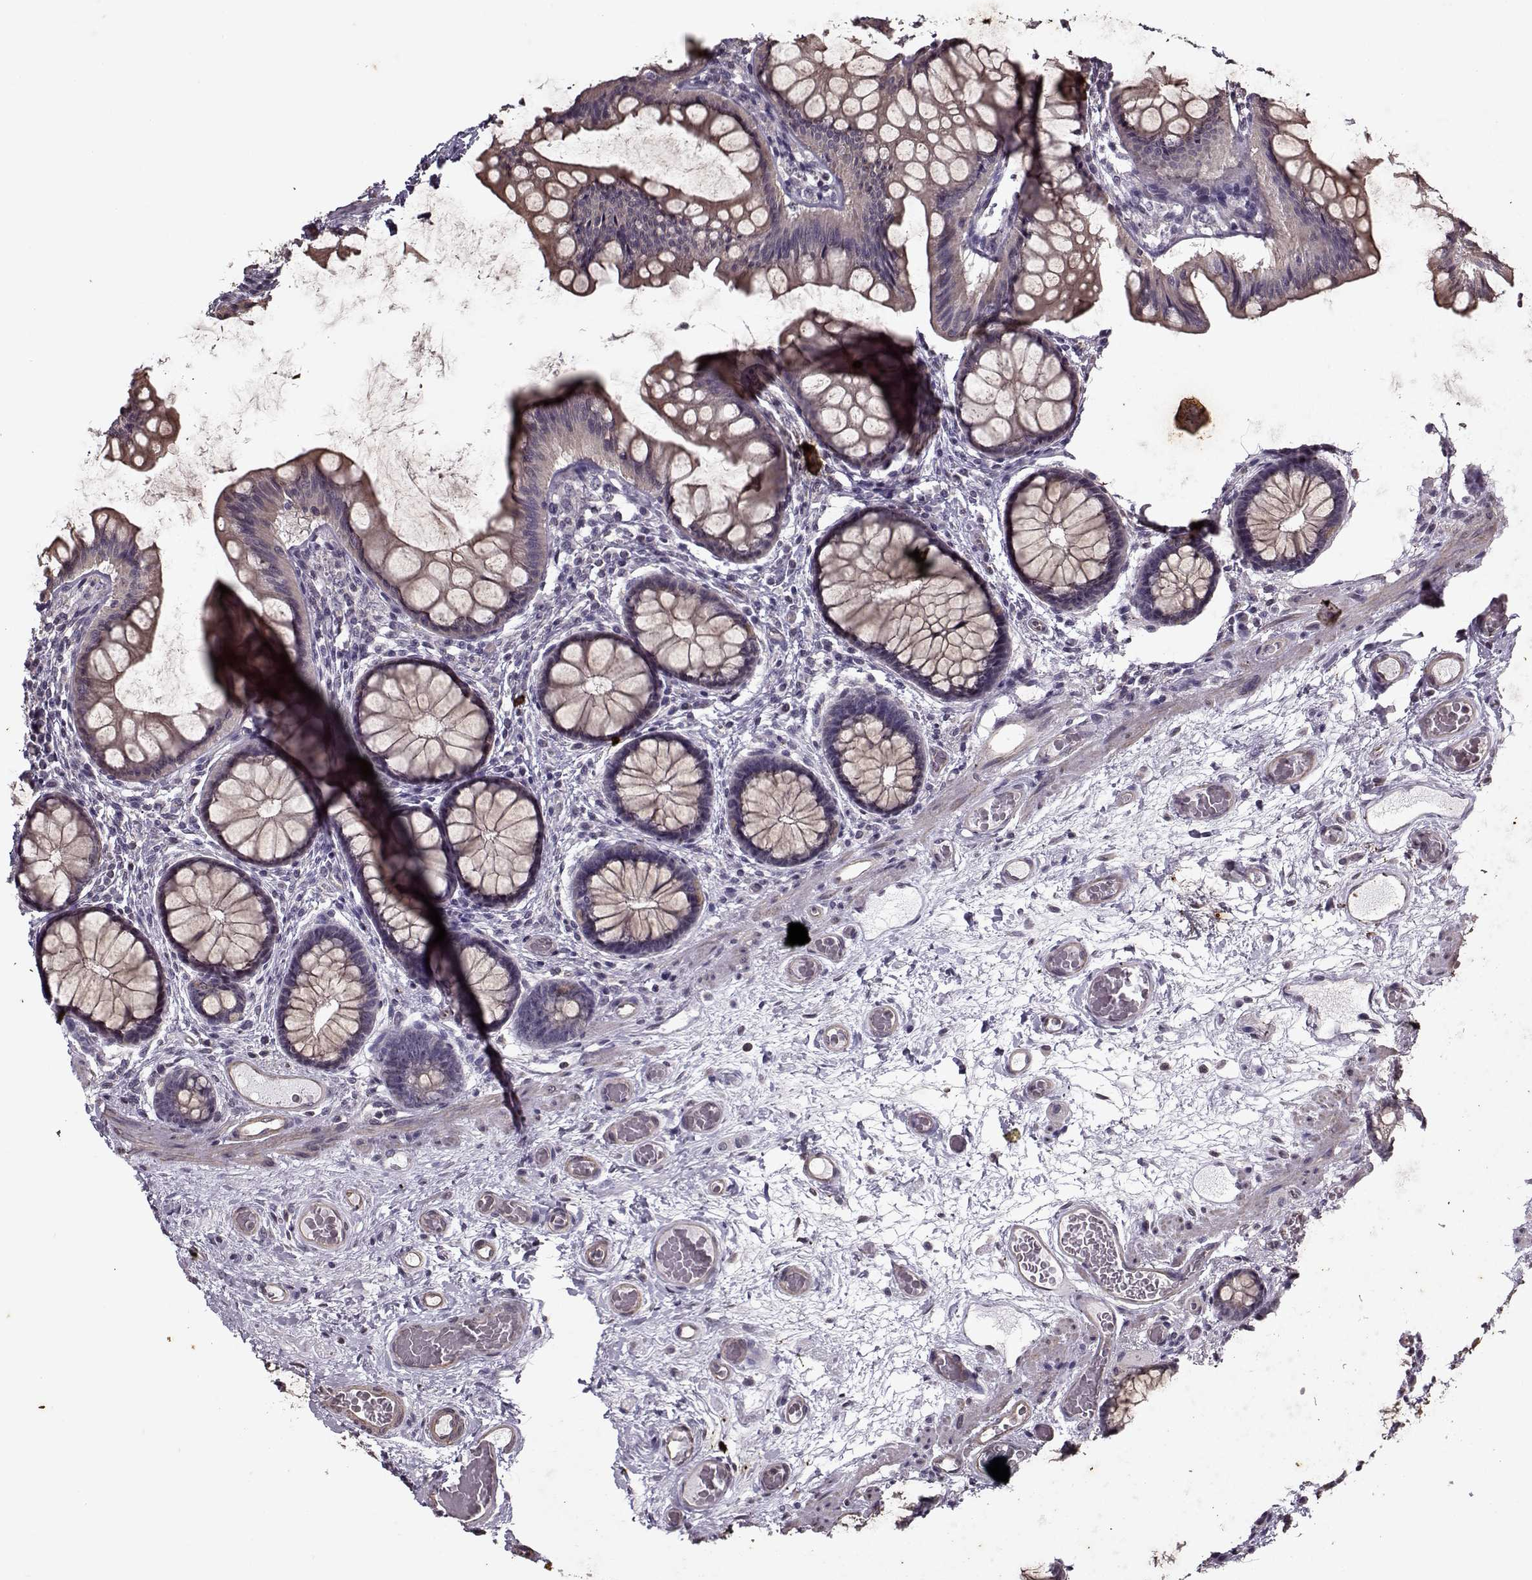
{"staining": {"intensity": "moderate", "quantity": ">75%", "location": "cytoplasmic/membranous"}, "tissue": "colon", "cell_type": "Endothelial cells", "image_type": "normal", "snomed": [{"axis": "morphology", "description": "Normal tissue, NOS"}, {"axis": "topography", "description": "Colon"}], "caption": "Endothelial cells show medium levels of moderate cytoplasmic/membranous positivity in approximately >75% of cells in unremarkable human colon.", "gene": "KRT9", "patient": {"sex": "female", "age": 65}}